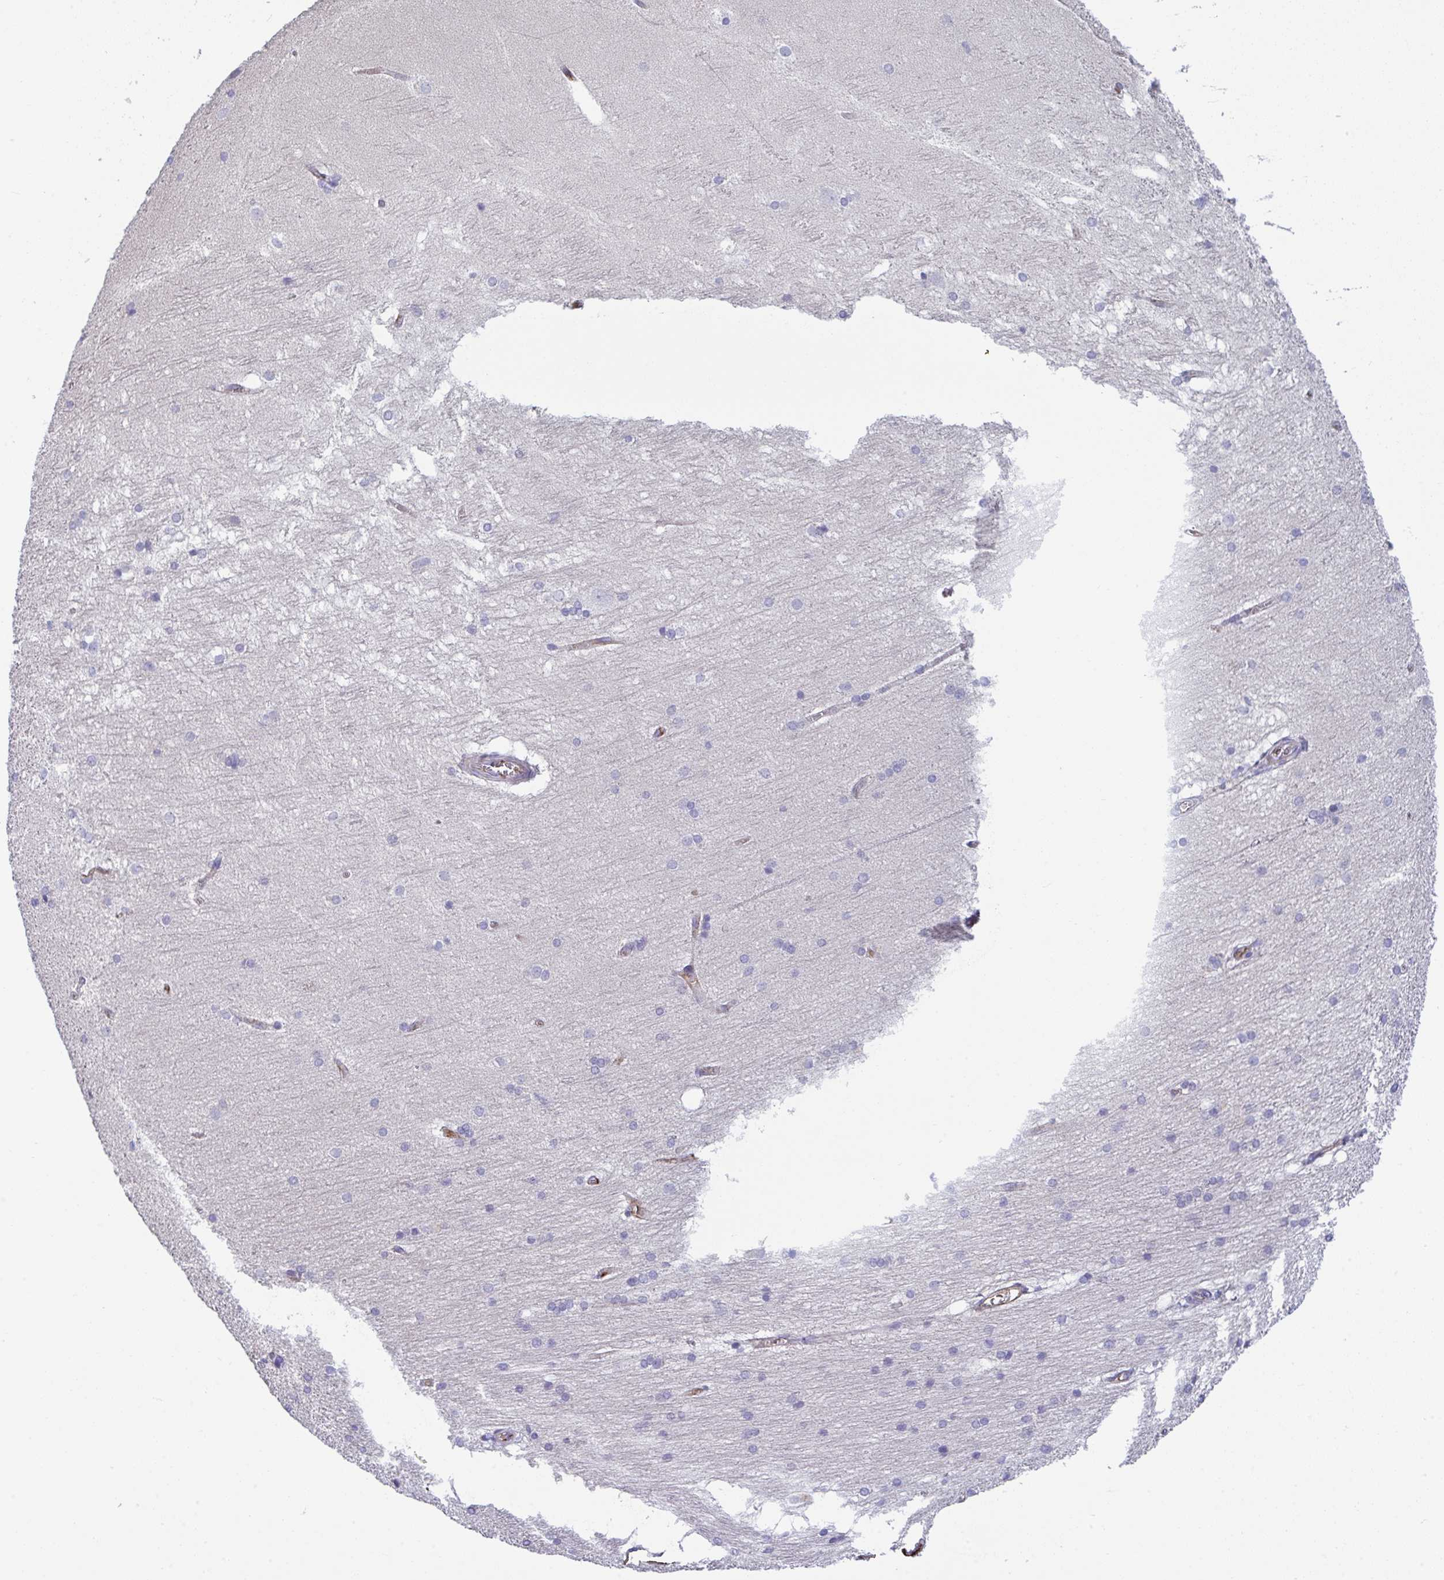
{"staining": {"intensity": "negative", "quantity": "none", "location": "none"}, "tissue": "hippocampus", "cell_type": "Glial cells", "image_type": "normal", "snomed": [{"axis": "morphology", "description": "Normal tissue, NOS"}, {"axis": "topography", "description": "Cerebral cortex"}, {"axis": "topography", "description": "Hippocampus"}], "caption": "This is an IHC histopathology image of unremarkable hippocampus. There is no positivity in glial cells.", "gene": "TOR1AIP2", "patient": {"sex": "female", "age": 19}}